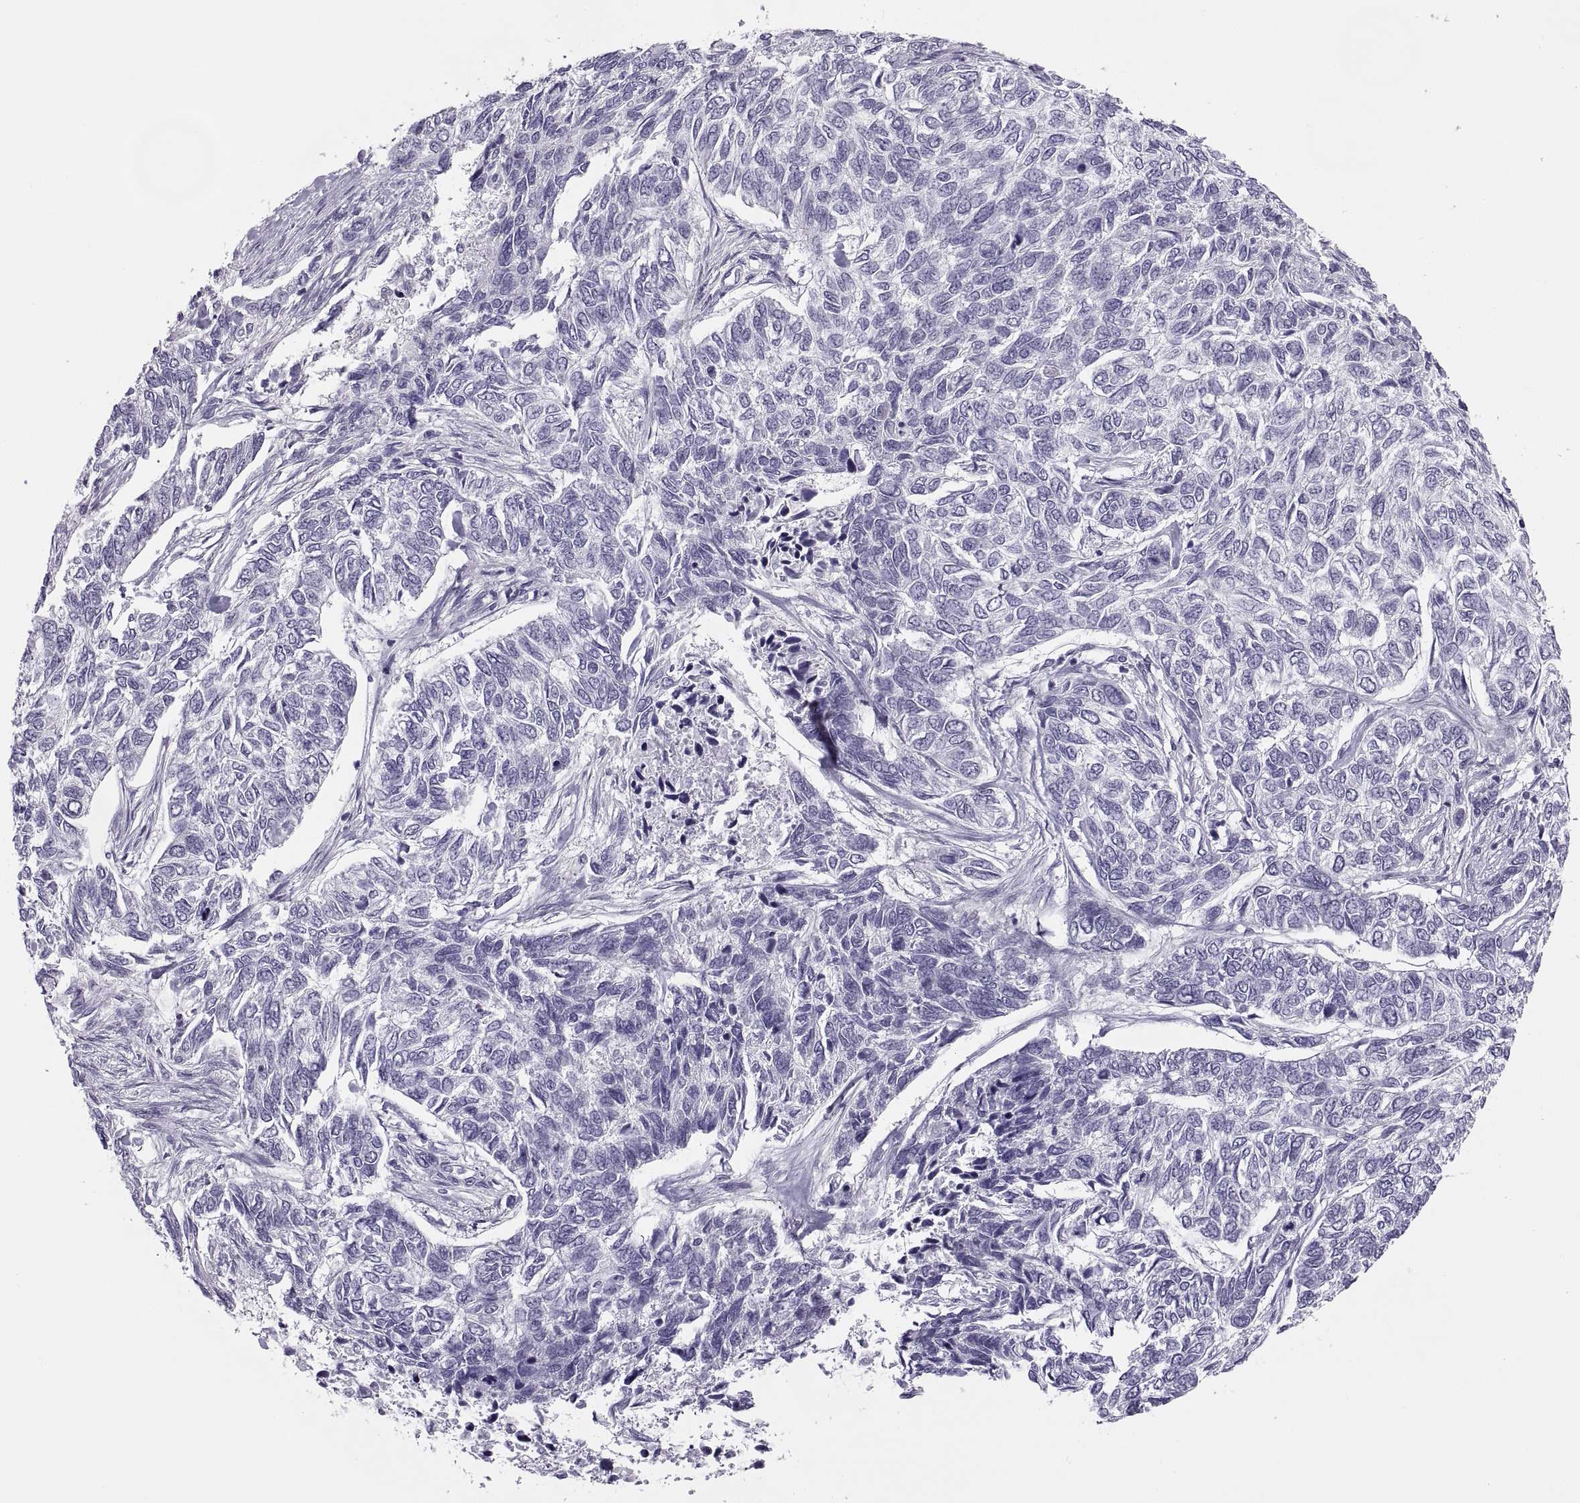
{"staining": {"intensity": "negative", "quantity": "none", "location": "none"}, "tissue": "skin cancer", "cell_type": "Tumor cells", "image_type": "cancer", "snomed": [{"axis": "morphology", "description": "Basal cell carcinoma"}, {"axis": "topography", "description": "Skin"}], "caption": "An immunohistochemistry photomicrograph of skin basal cell carcinoma is shown. There is no staining in tumor cells of skin basal cell carcinoma. (Stains: DAB immunohistochemistry (IHC) with hematoxylin counter stain, Microscopy: brightfield microscopy at high magnification).", "gene": "C3orf22", "patient": {"sex": "female", "age": 65}}